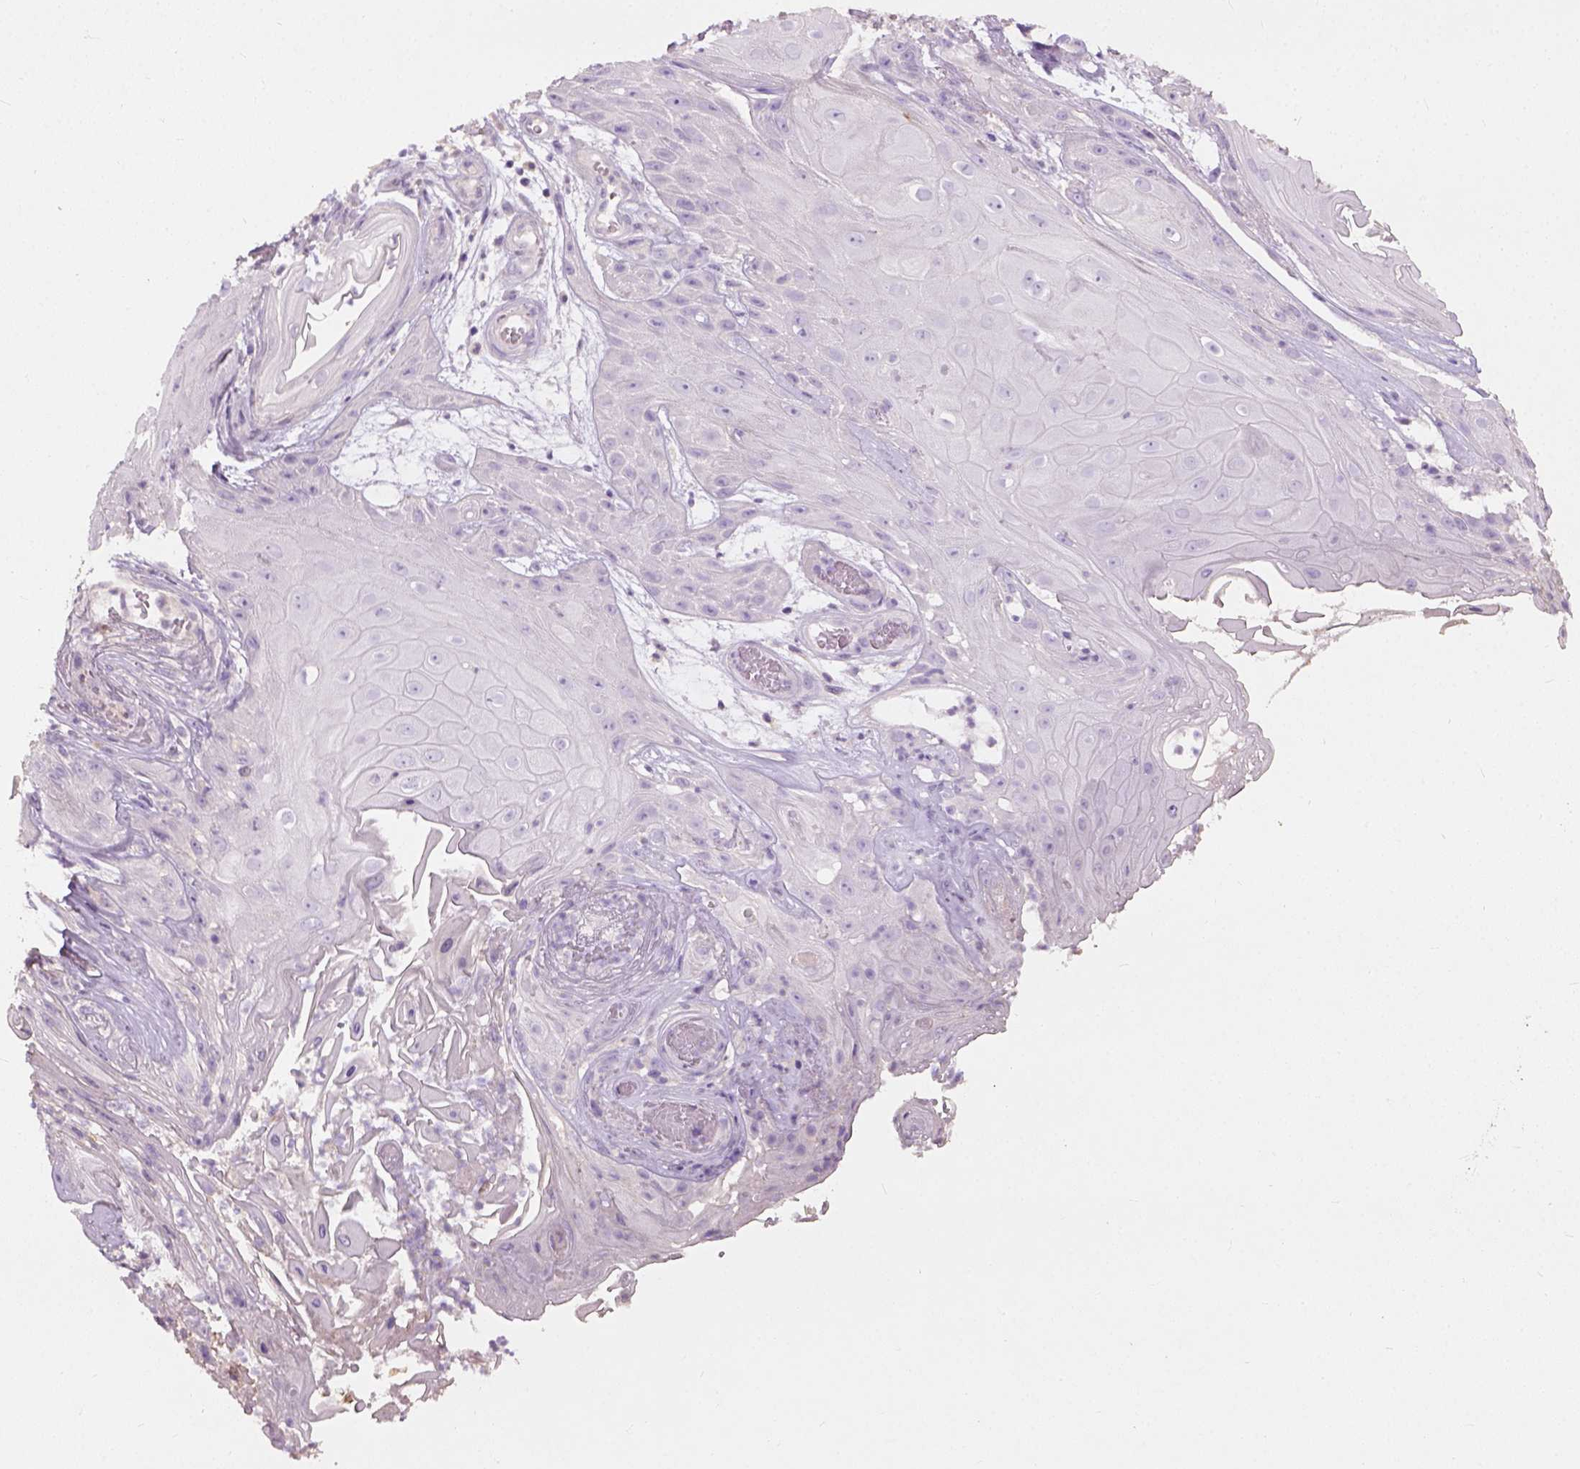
{"staining": {"intensity": "negative", "quantity": "none", "location": "none"}, "tissue": "skin cancer", "cell_type": "Tumor cells", "image_type": "cancer", "snomed": [{"axis": "morphology", "description": "Squamous cell carcinoma, NOS"}, {"axis": "topography", "description": "Skin"}], "caption": "Skin squamous cell carcinoma was stained to show a protein in brown. There is no significant expression in tumor cells.", "gene": "DHCR24", "patient": {"sex": "male", "age": 62}}